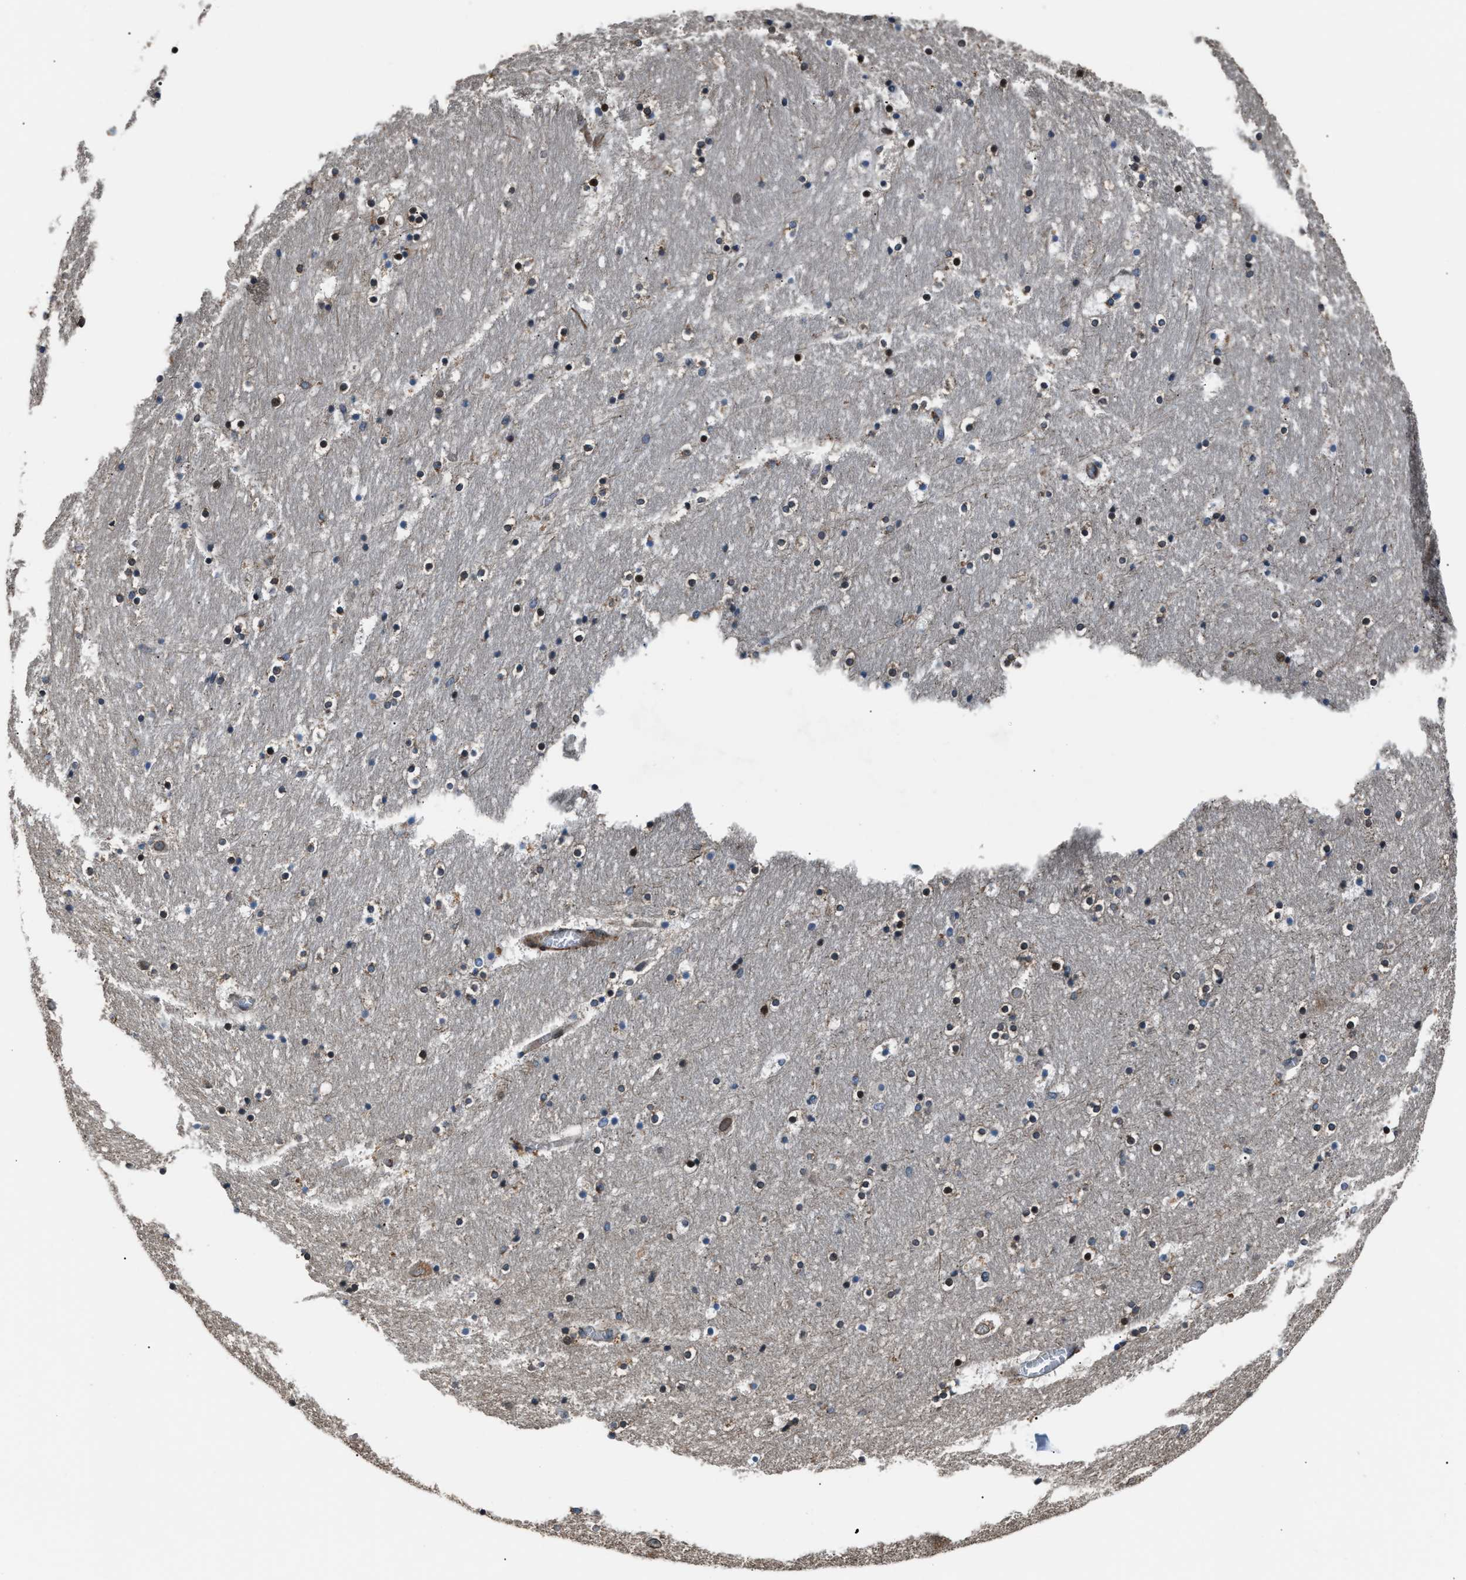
{"staining": {"intensity": "moderate", "quantity": "25%-75%", "location": "nuclear"}, "tissue": "hippocampus", "cell_type": "Glial cells", "image_type": "normal", "snomed": [{"axis": "morphology", "description": "Normal tissue, NOS"}, {"axis": "topography", "description": "Hippocampus"}], "caption": "Immunohistochemistry histopathology image of unremarkable human hippocampus stained for a protein (brown), which shows medium levels of moderate nuclear staining in approximately 25%-75% of glial cells.", "gene": "DYNC2I1", "patient": {"sex": "male", "age": 45}}